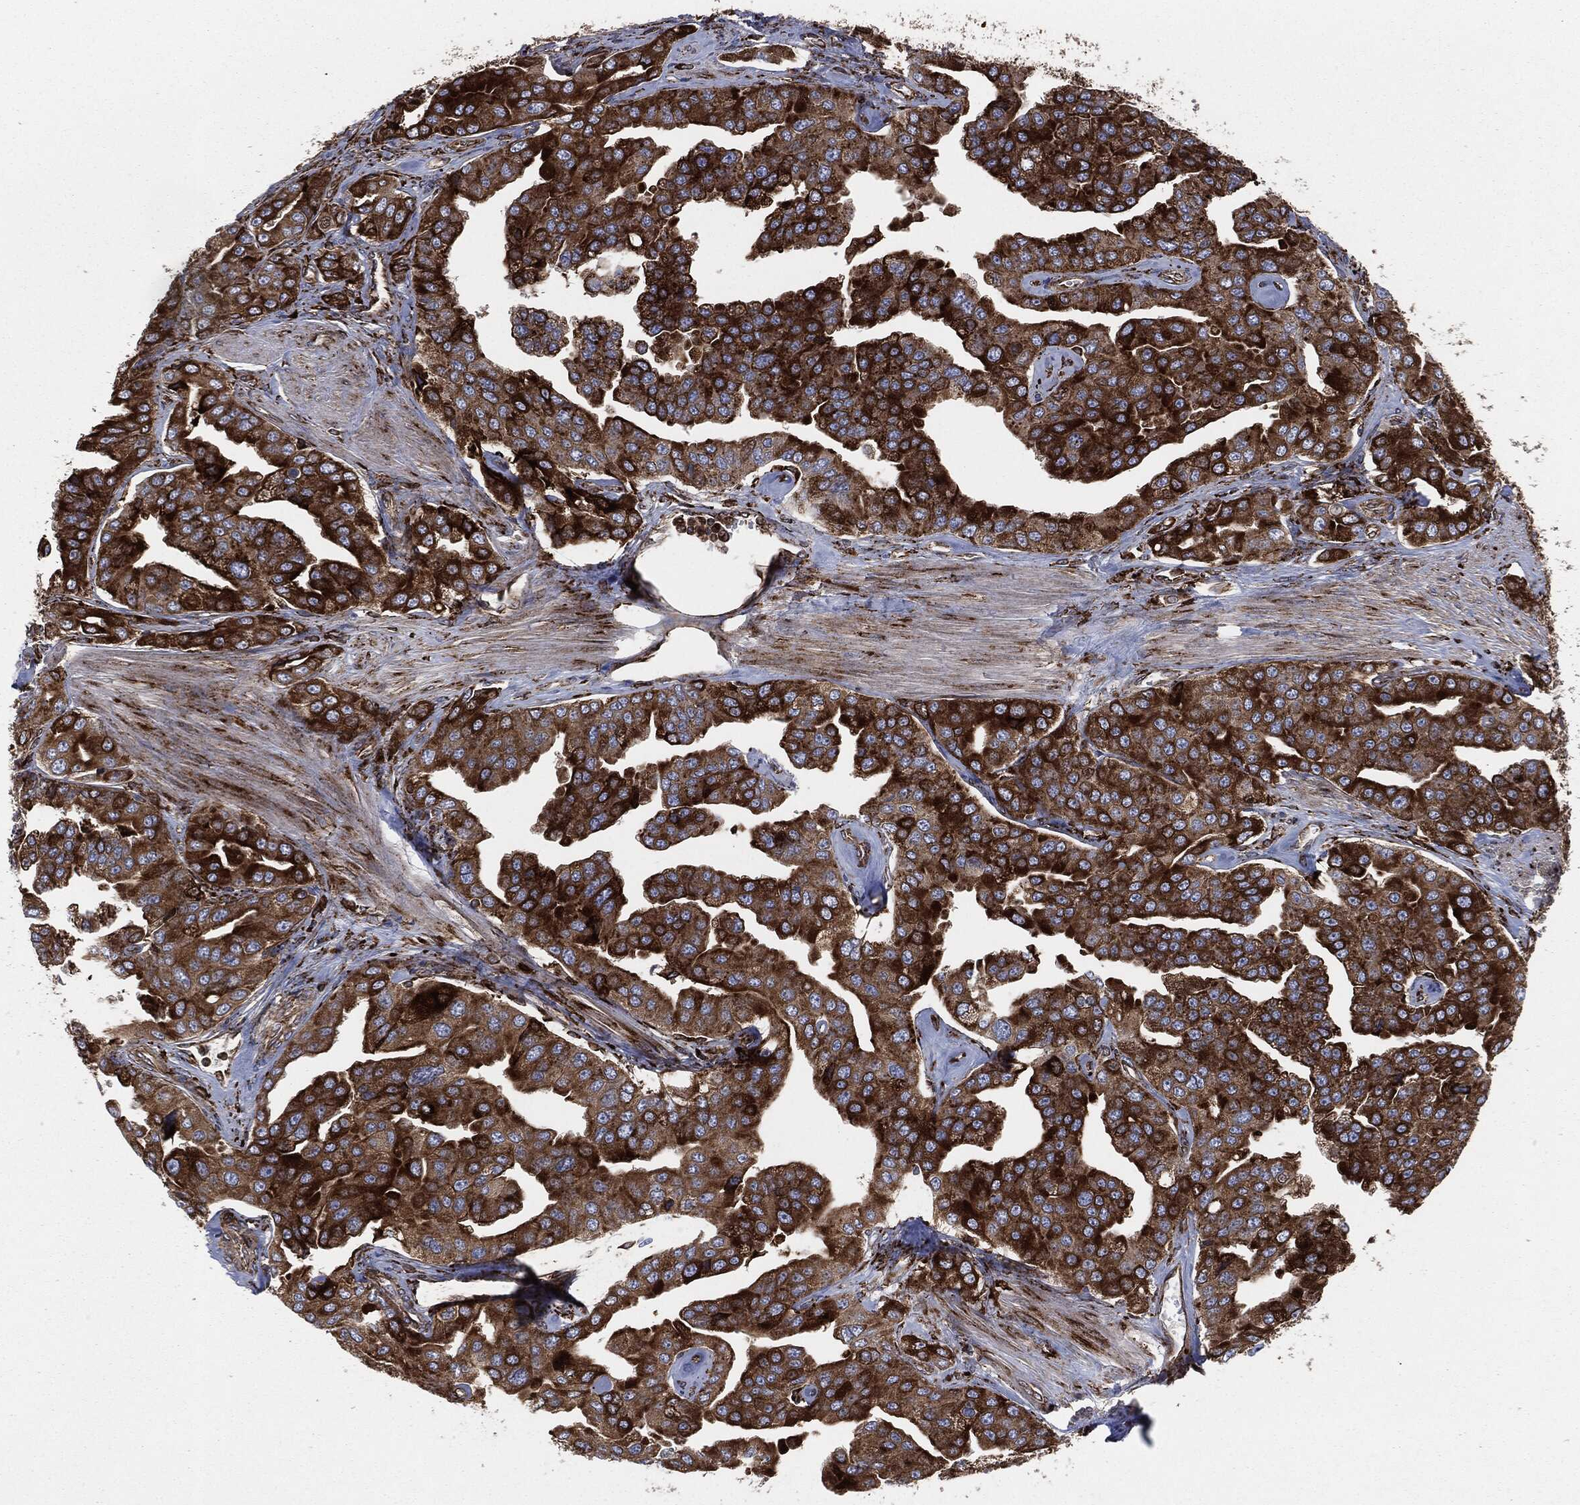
{"staining": {"intensity": "strong", "quantity": ">75%", "location": "cytoplasmic/membranous"}, "tissue": "prostate cancer", "cell_type": "Tumor cells", "image_type": "cancer", "snomed": [{"axis": "morphology", "description": "Adenocarcinoma, NOS"}, {"axis": "topography", "description": "Prostate and seminal vesicle, NOS"}, {"axis": "topography", "description": "Prostate"}], "caption": "About >75% of tumor cells in prostate cancer show strong cytoplasmic/membranous protein staining as visualized by brown immunohistochemical staining.", "gene": "CALR", "patient": {"sex": "male", "age": 69}}